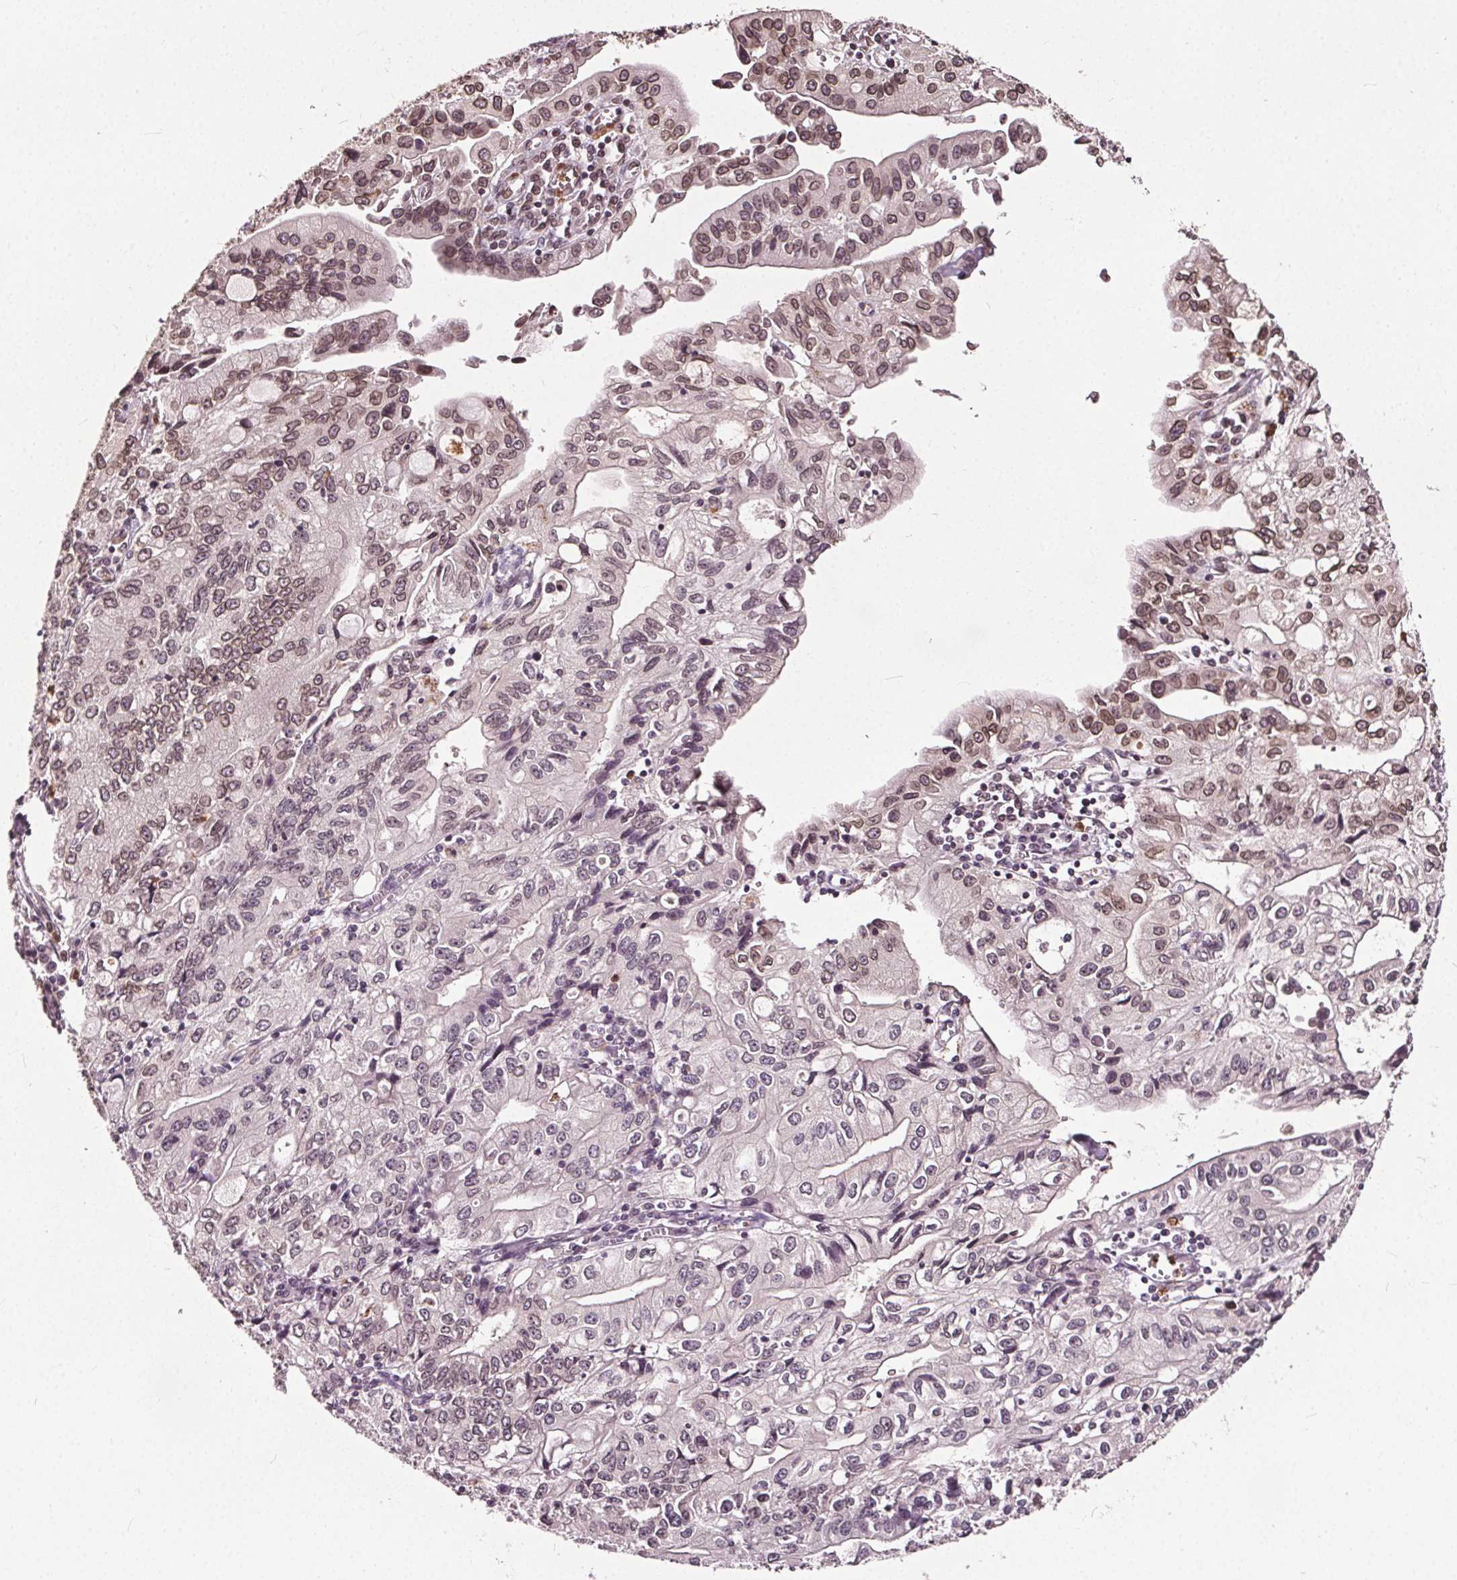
{"staining": {"intensity": "weak", "quantity": "25%-75%", "location": "cytoplasmic/membranous,nuclear"}, "tissue": "stomach cancer", "cell_type": "Tumor cells", "image_type": "cancer", "snomed": [{"axis": "morphology", "description": "Adenocarcinoma, NOS"}, {"axis": "topography", "description": "Stomach, lower"}], "caption": "Immunohistochemical staining of adenocarcinoma (stomach) exhibits weak cytoplasmic/membranous and nuclear protein staining in about 25%-75% of tumor cells.", "gene": "TTC39C", "patient": {"sex": "female", "age": 72}}